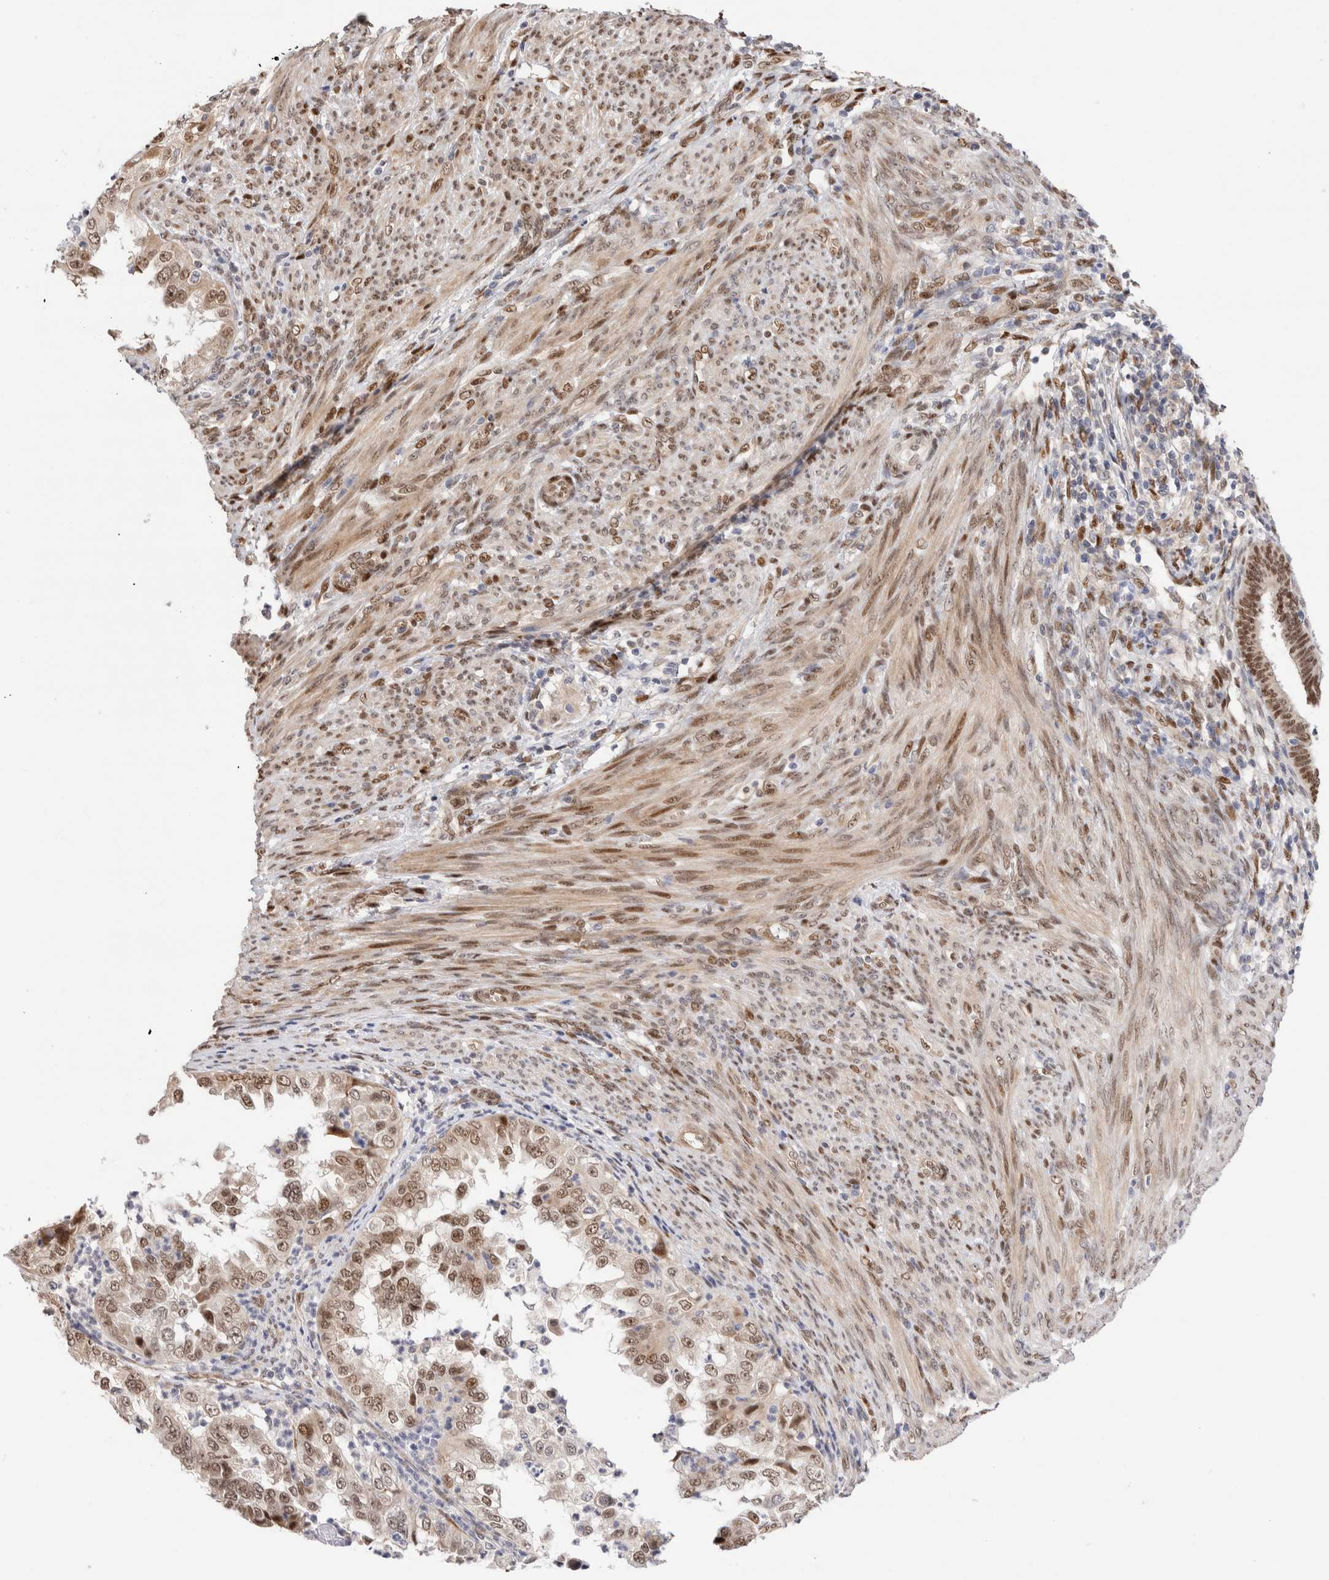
{"staining": {"intensity": "moderate", "quantity": ">75%", "location": "cytoplasmic/membranous,nuclear"}, "tissue": "endometrial cancer", "cell_type": "Tumor cells", "image_type": "cancer", "snomed": [{"axis": "morphology", "description": "Adenocarcinoma, NOS"}, {"axis": "topography", "description": "Endometrium"}], "caption": "The image shows a brown stain indicating the presence of a protein in the cytoplasmic/membranous and nuclear of tumor cells in endometrial cancer. Using DAB (3,3'-diaminobenzidine) (brown) and hematoxylin (blue) stains, captured at high magnification using brightfield microscopy.", "gene": "NSMAF", "patient": {"sex": "female", "age": 85}}